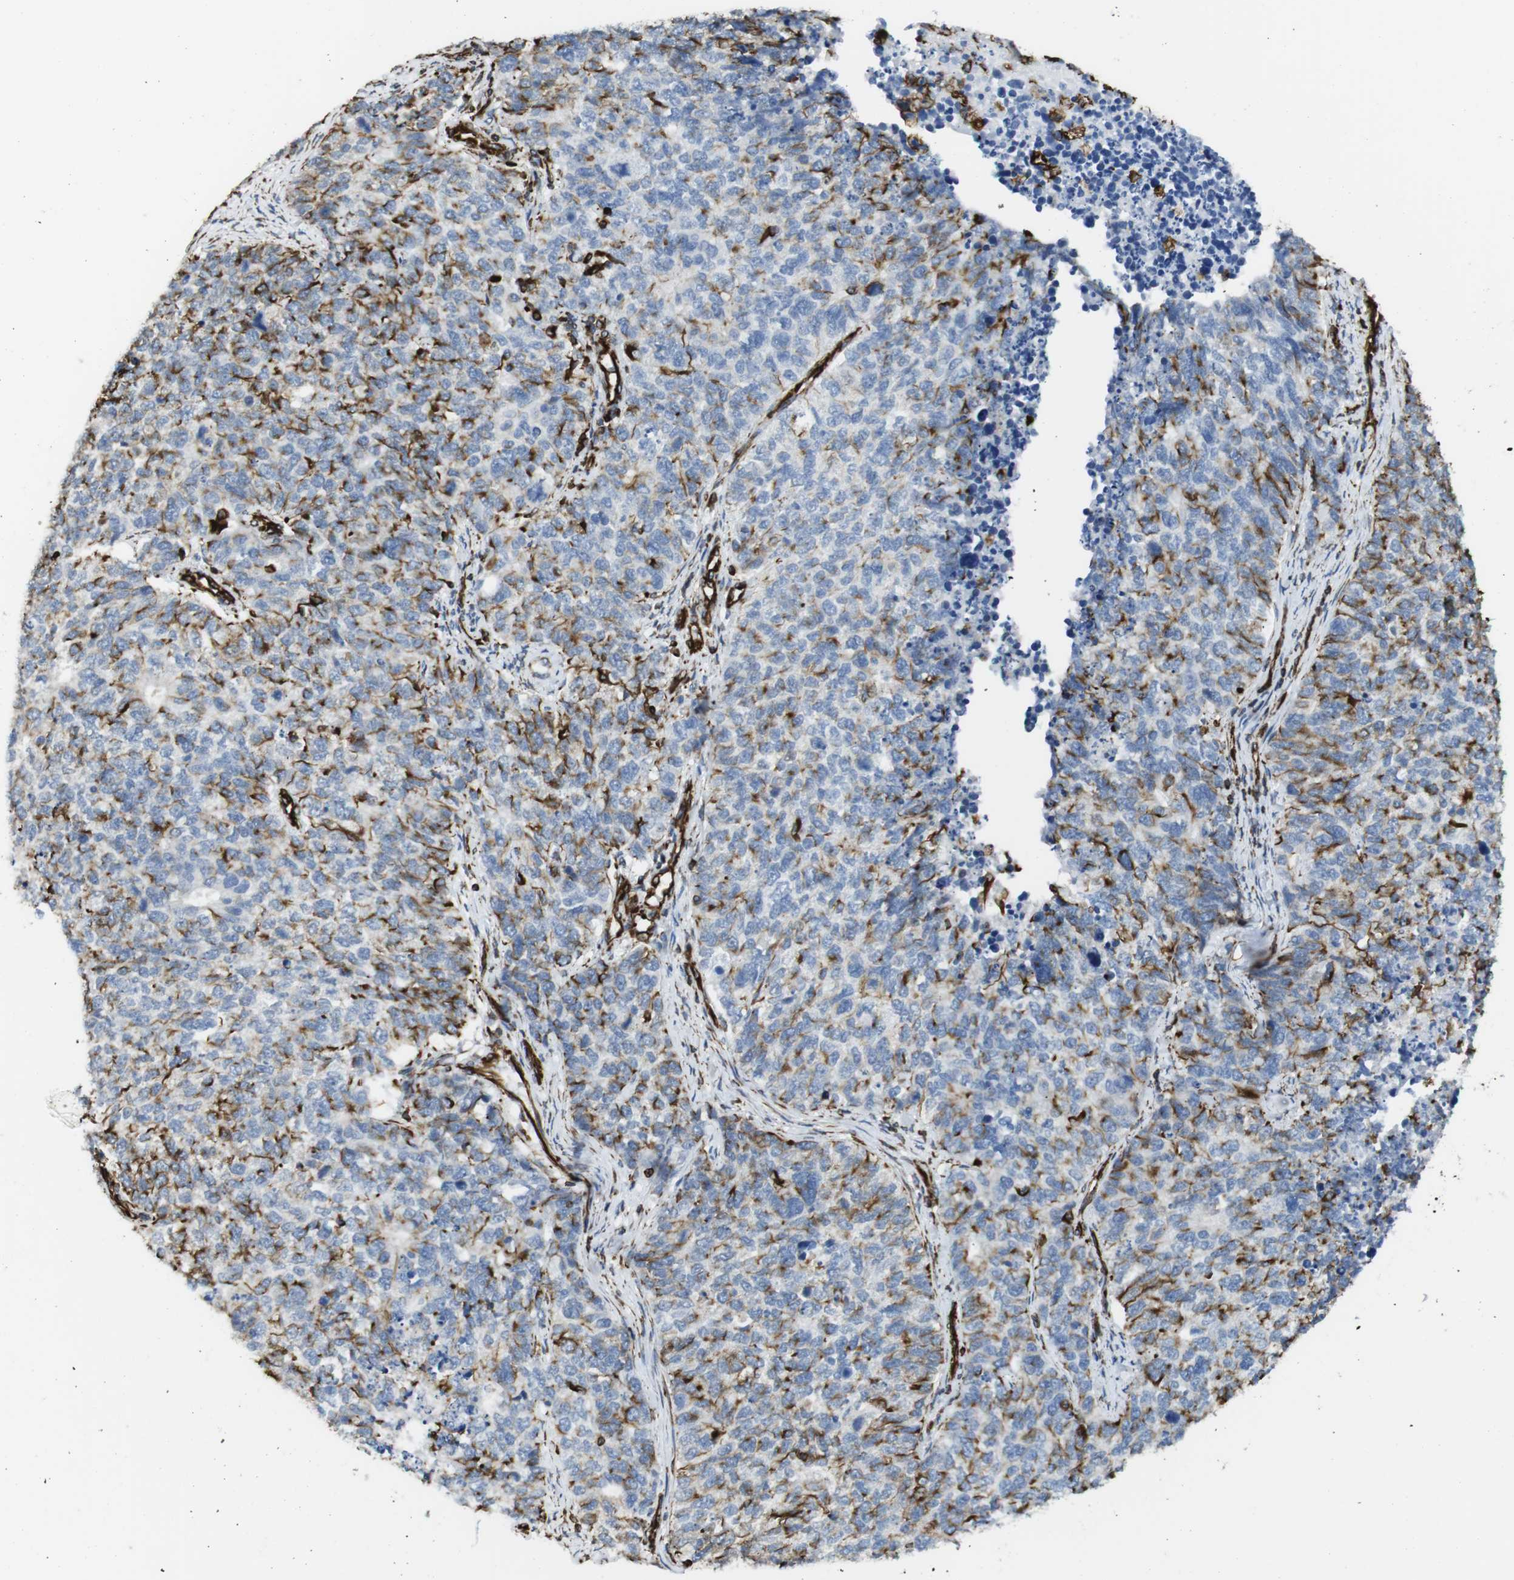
{"staining": {"intensity": "moderate", "quantity": "25%-75%", "location": "cytoplasmic/membranous"}, "tissue": "cervical cancer", "cell_type": "Tumor cells", "image_type": "cancer", "snomed": [{"axis": "morphology", "description": "Squamous cell carcinoma, NOS"}, {"axis": "topography", "description": "Cervix"}], "caption": "Protein staining of cervical cancer (squamous cell carcinoma) tissue shows moderate cytoplasmic/membranous staining in approximately 25%-75% of tumor cells. The protein of interest is shown in brown color, while the nuclei are stained blue.", "gene": "RALGPS1", "patient": {"sex": "female", "age": 63}}